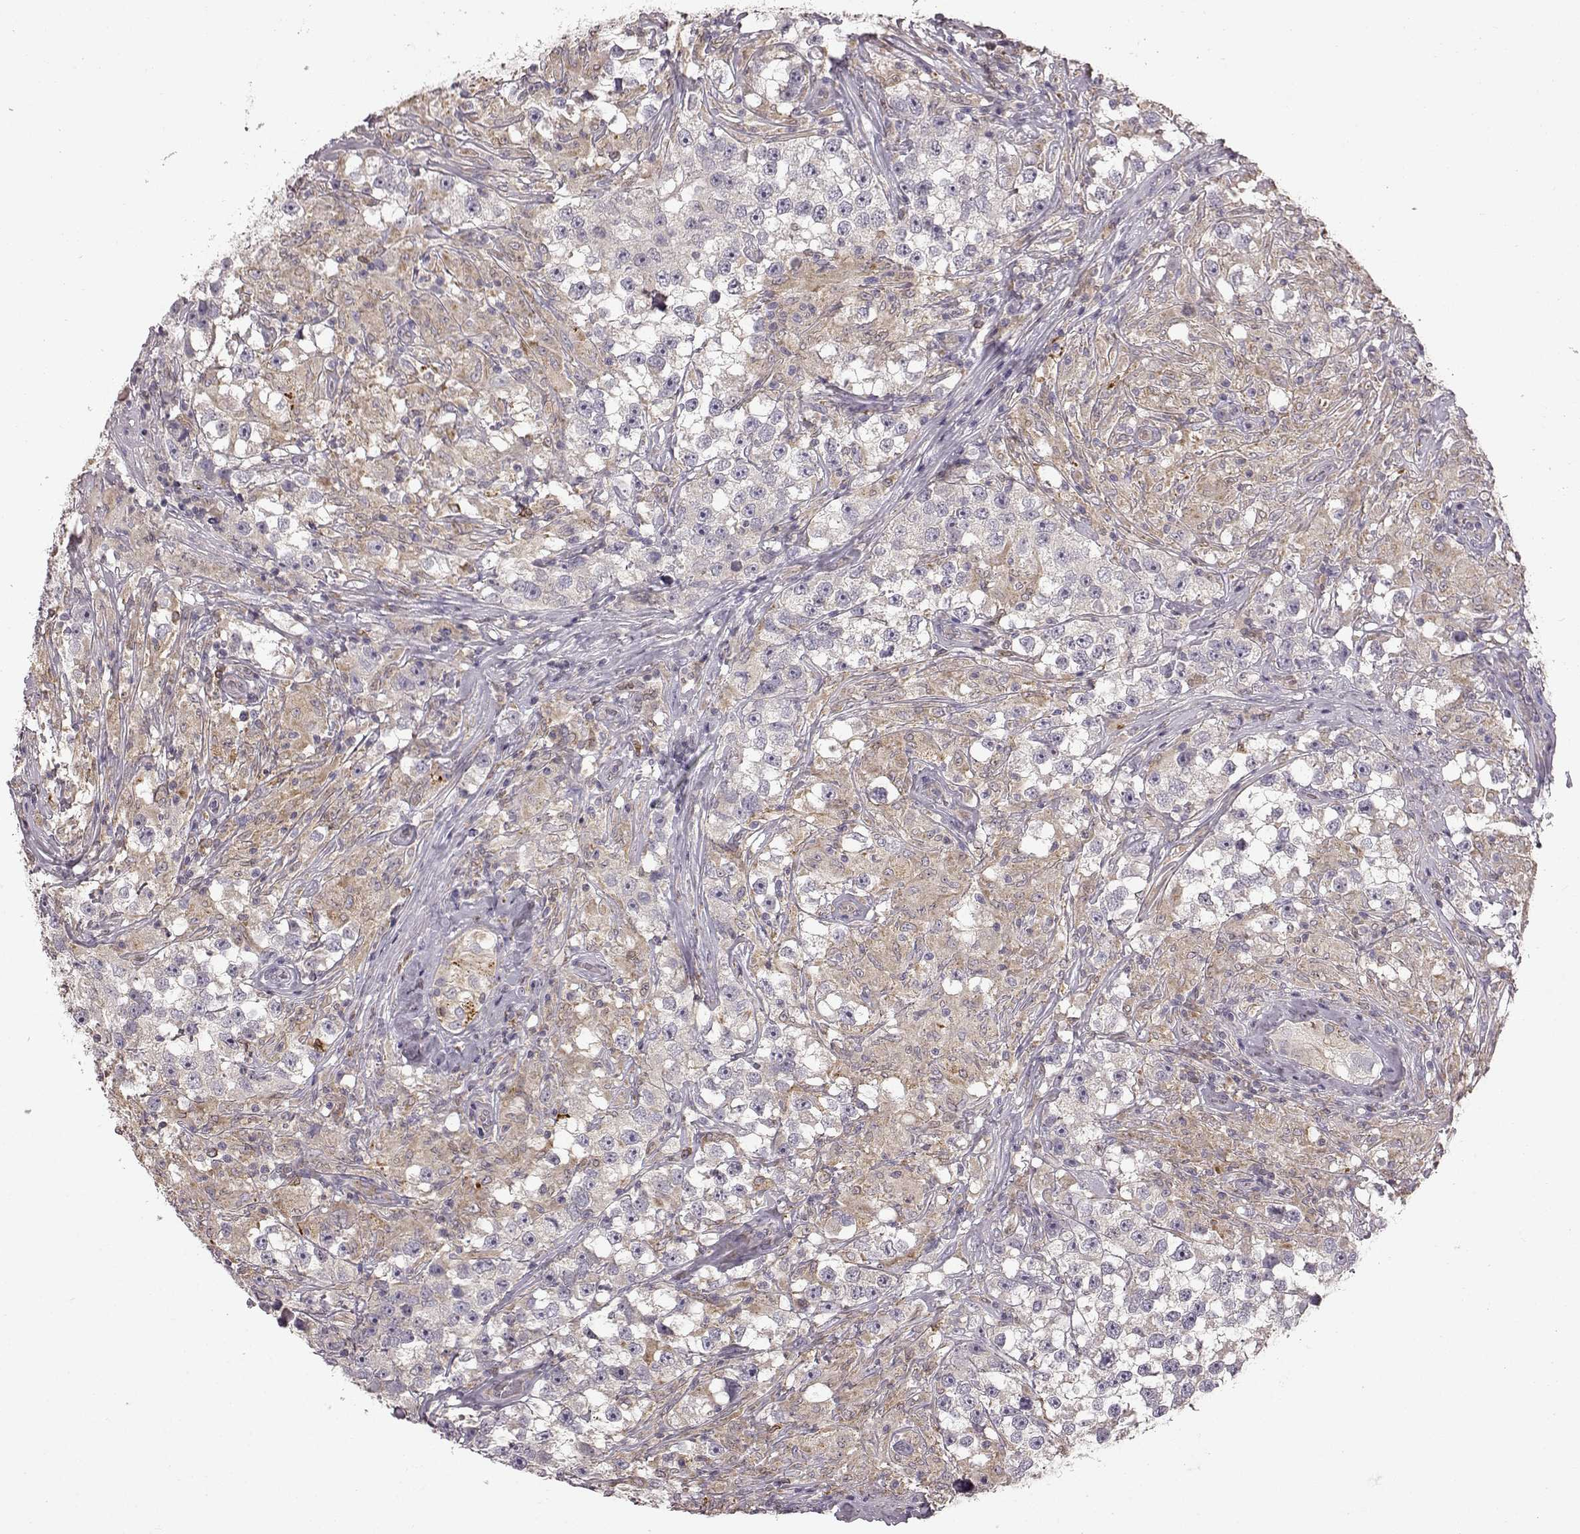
{"staining": {"intensity": "weak", "quantity": "<25%", "location": "cytoplasmic/membranous"}, "tissue": "testis cancer", "cell_type": "Tumor cells", "image_type": "cancer", "snomed": [{"axis": "morphology", "description": "Seminoma, NOS"}, {"axis": "topography", "description": "Testis"}], "caption": "DAB (3,3'-diaminobenzidine) immunohistochemical staining of testis seminoma exhibits no significant expression in tumor cells.", "gene": "SPAG17", "patient": {"sex": "male", "age": 46}}